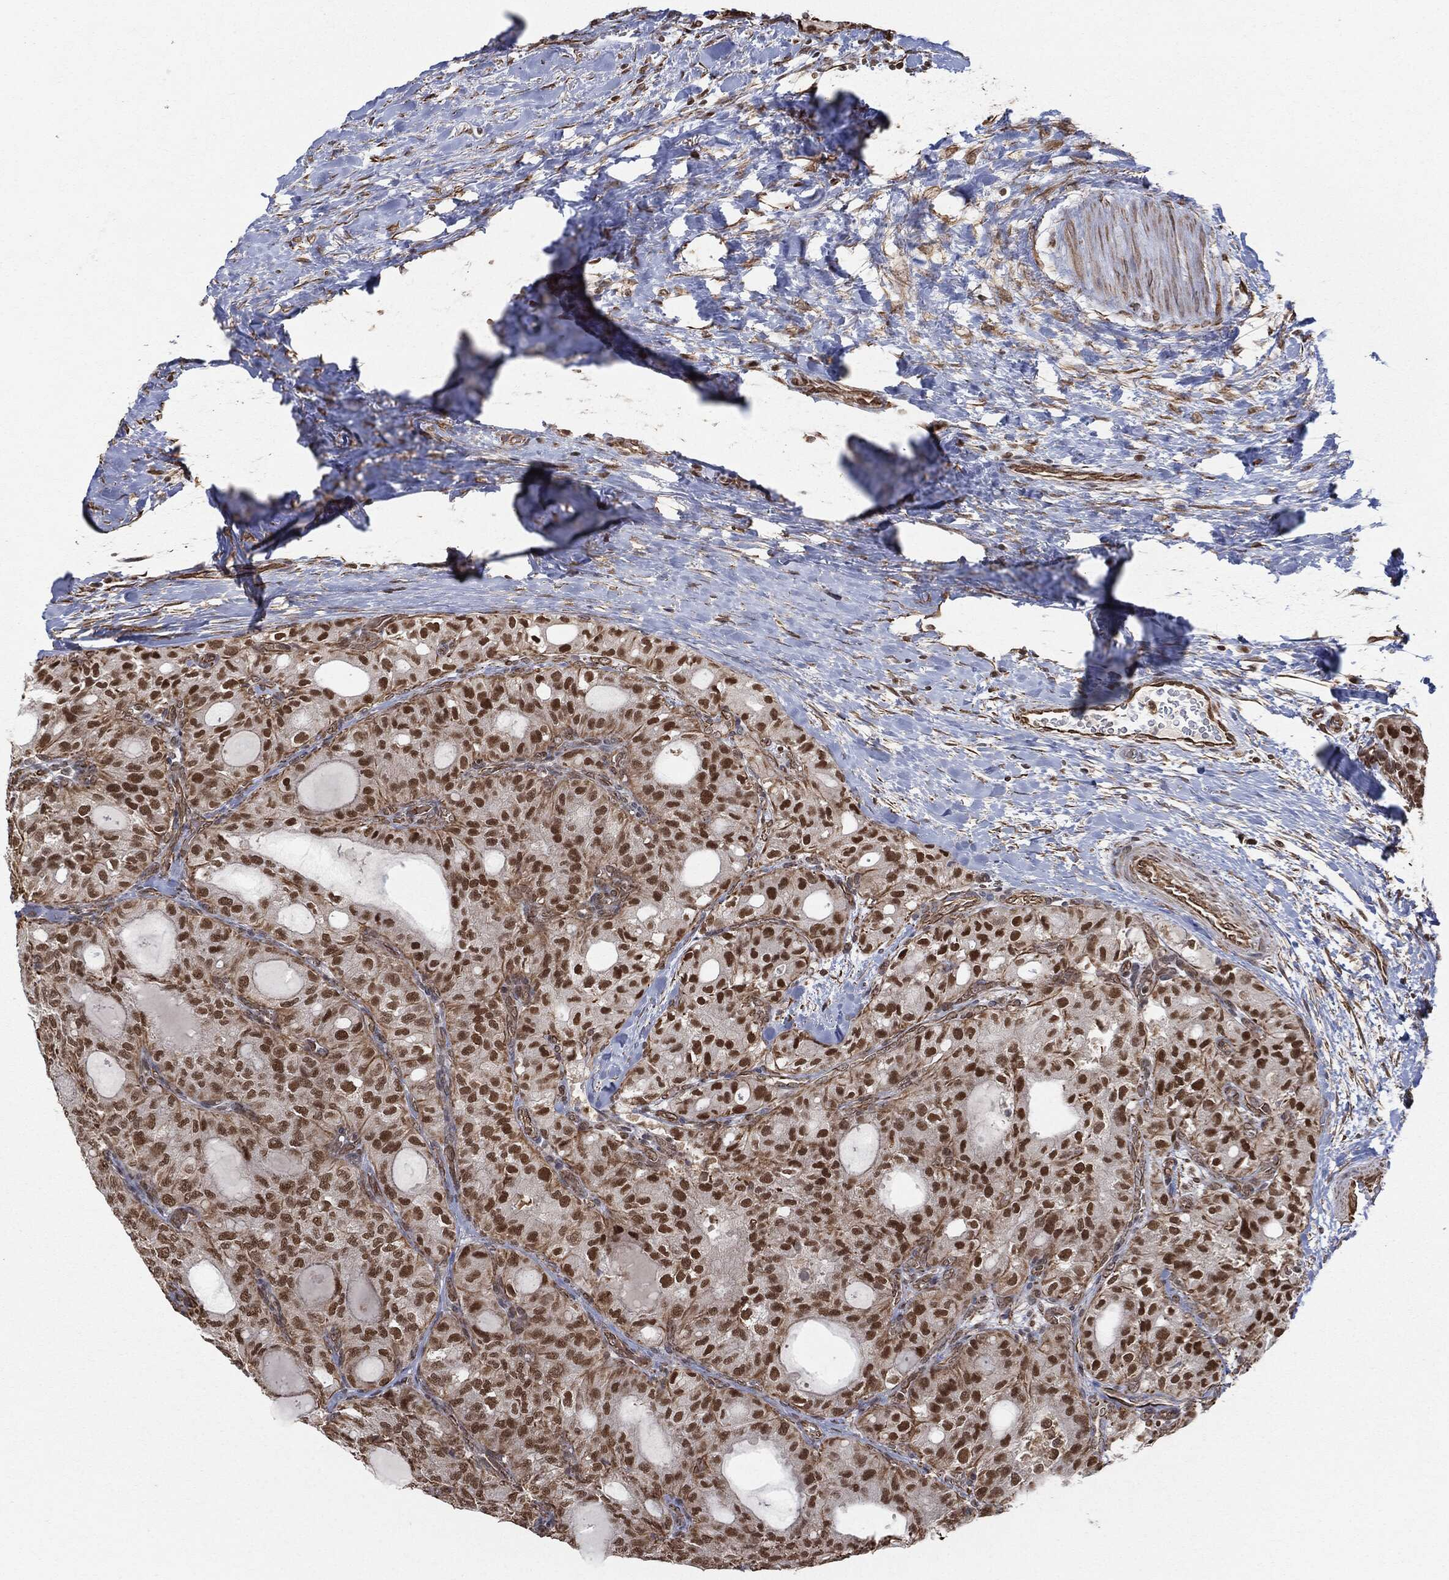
{"staining": {"intensity": "strong", "quantity": "25%-75%", "location": "nuclear"}, "tissue": "thyroid cancer", "cell_type": "Tumor cells", "image_type": "cancer", "snomed": [{"axis": "morphology", "description": "Follicular adenoma carcinoma, NOS"}, {"axis": "topography", "description": "Thyroid gland"}], "caption": "An IHC histopathology image of neoplastic tissue is shown. Protein staining in brown highlights strong nuclear positivity in follicular adenoma carcinoma (thyroid) within tumor cells. The staining was performed using DAB (3,3'-diaminobenzidine), with brown indicating positive protein expression. Nuclei are stained blue with hematoxylin.", "gene": "TP53RK", "patient": {"sex": "male", "age": 75}}